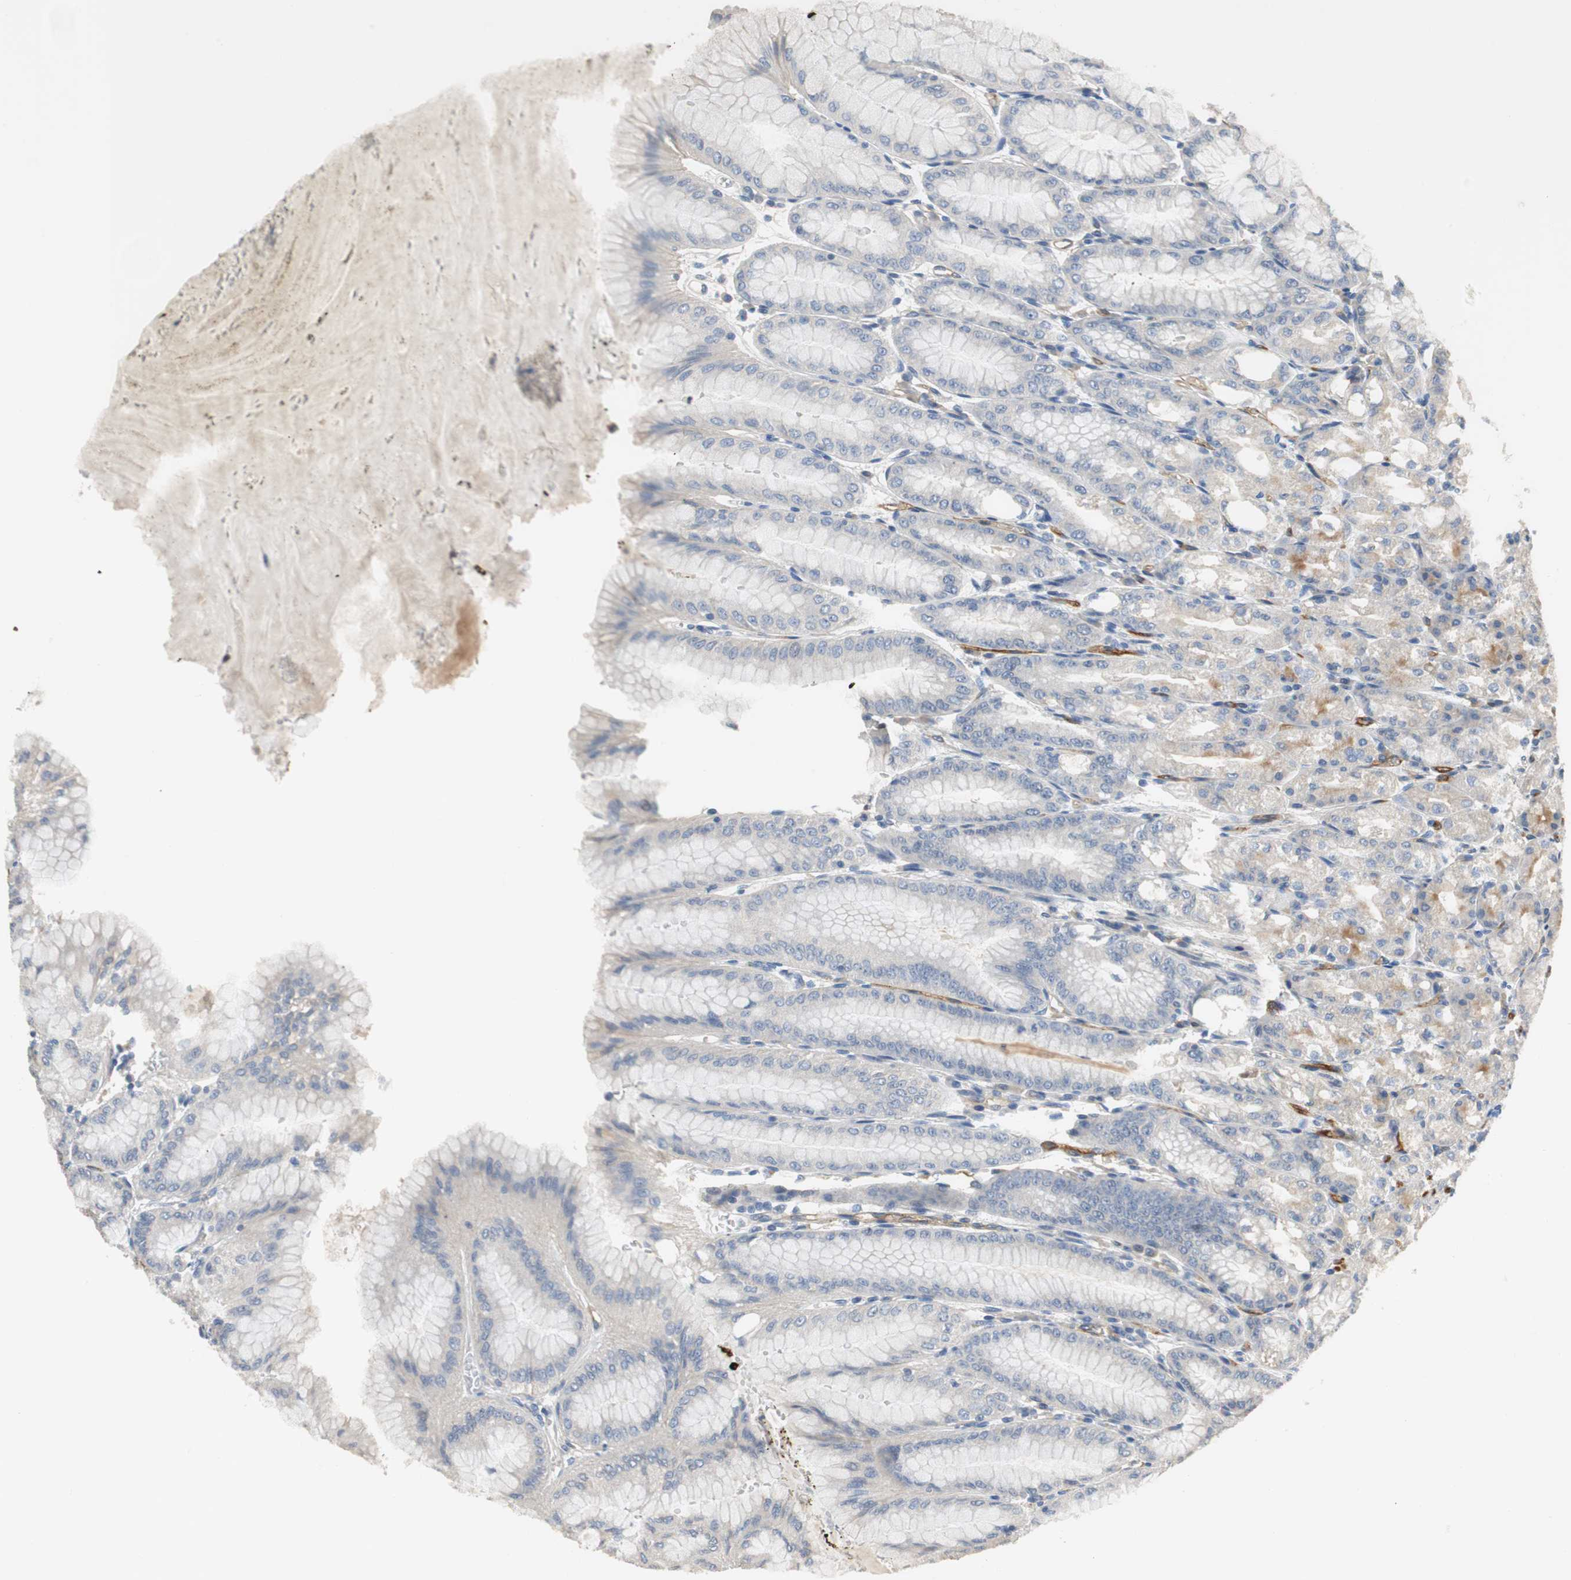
{"staining": {"intensity": "weak", "quantity": "25%-75%", "location": "cytoplasmic/membranous"}, "tissue": "stomach", "cell_type": "Glandular cells", "image_type": "normal", "snomed": [{"axis": "morphology", "description": "Normal tissue, NOS"}, {"axis": "topography", "description": "Stomach, lower"}], "caption": "IHC histopathology image of normal stomach: human stomach stained using immunohistochemistry reveals low levels of weak protein expression localized specifically in the cytoplasmic/membranous of glandular cells, appearing as a cytoplasmic/membranous brown color.", "gene": "ALPL", "patient": {"sex": "male", "age": 71}}